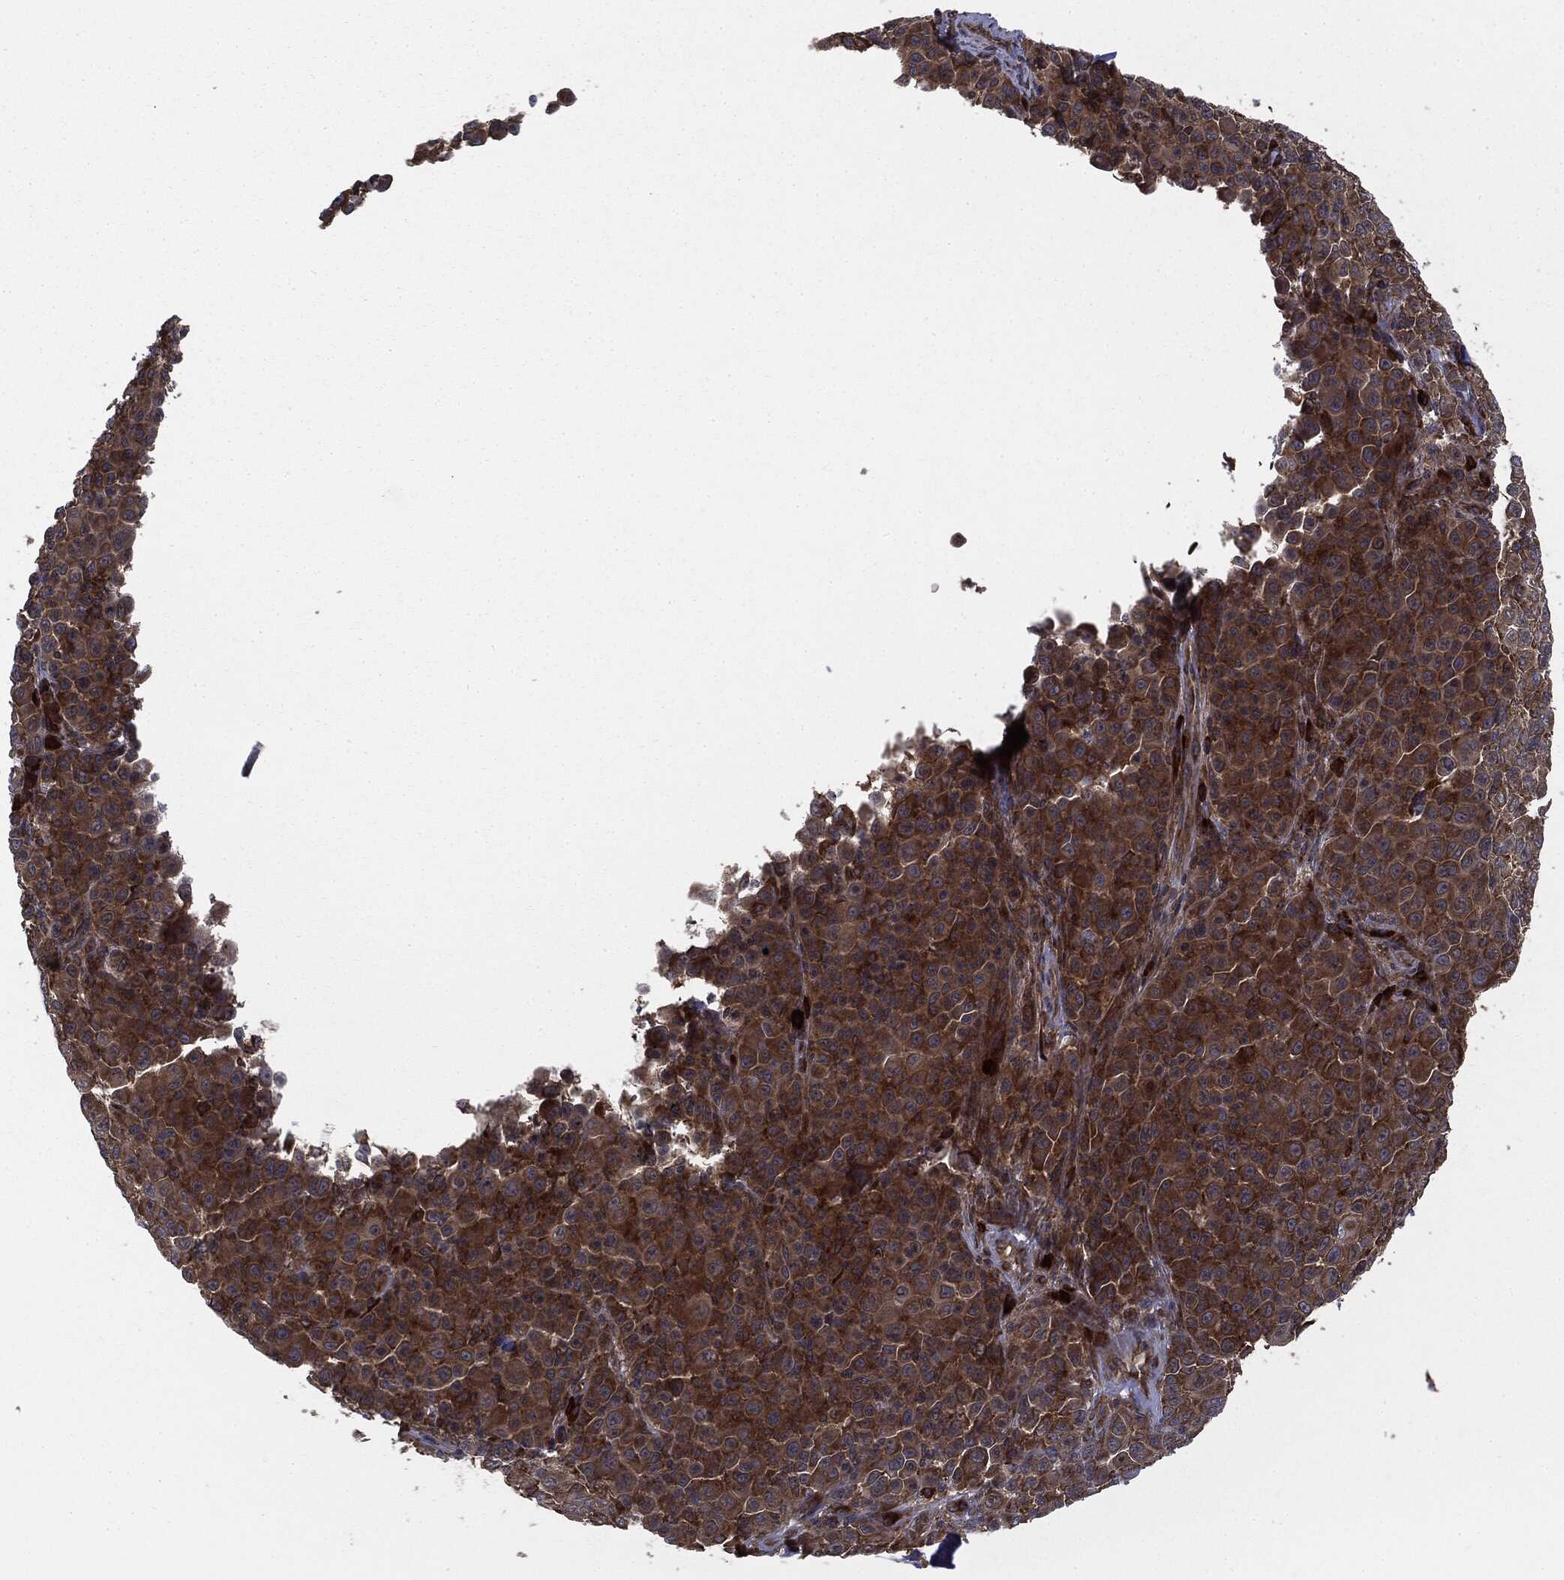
{"staining": {"intensity": "strong", "quantity": ">75%", "location": "cytoplasmic/membranous"}, "tissue": "melanoma", "cell_type": "Tumor cells", "image_type": "cancer", "snomed": [{"axis": "morphology", "description": "Malignant melanoma, NOS"}, {"axis": "topography", "description": "Skin"}], "caption": "Tumor cells show strong cytoplasmic/membranous positivity in about >75% of cells in melanoma.", "gene": "EIF2AK2", "patient": {"sex": "female", "age": 57}}